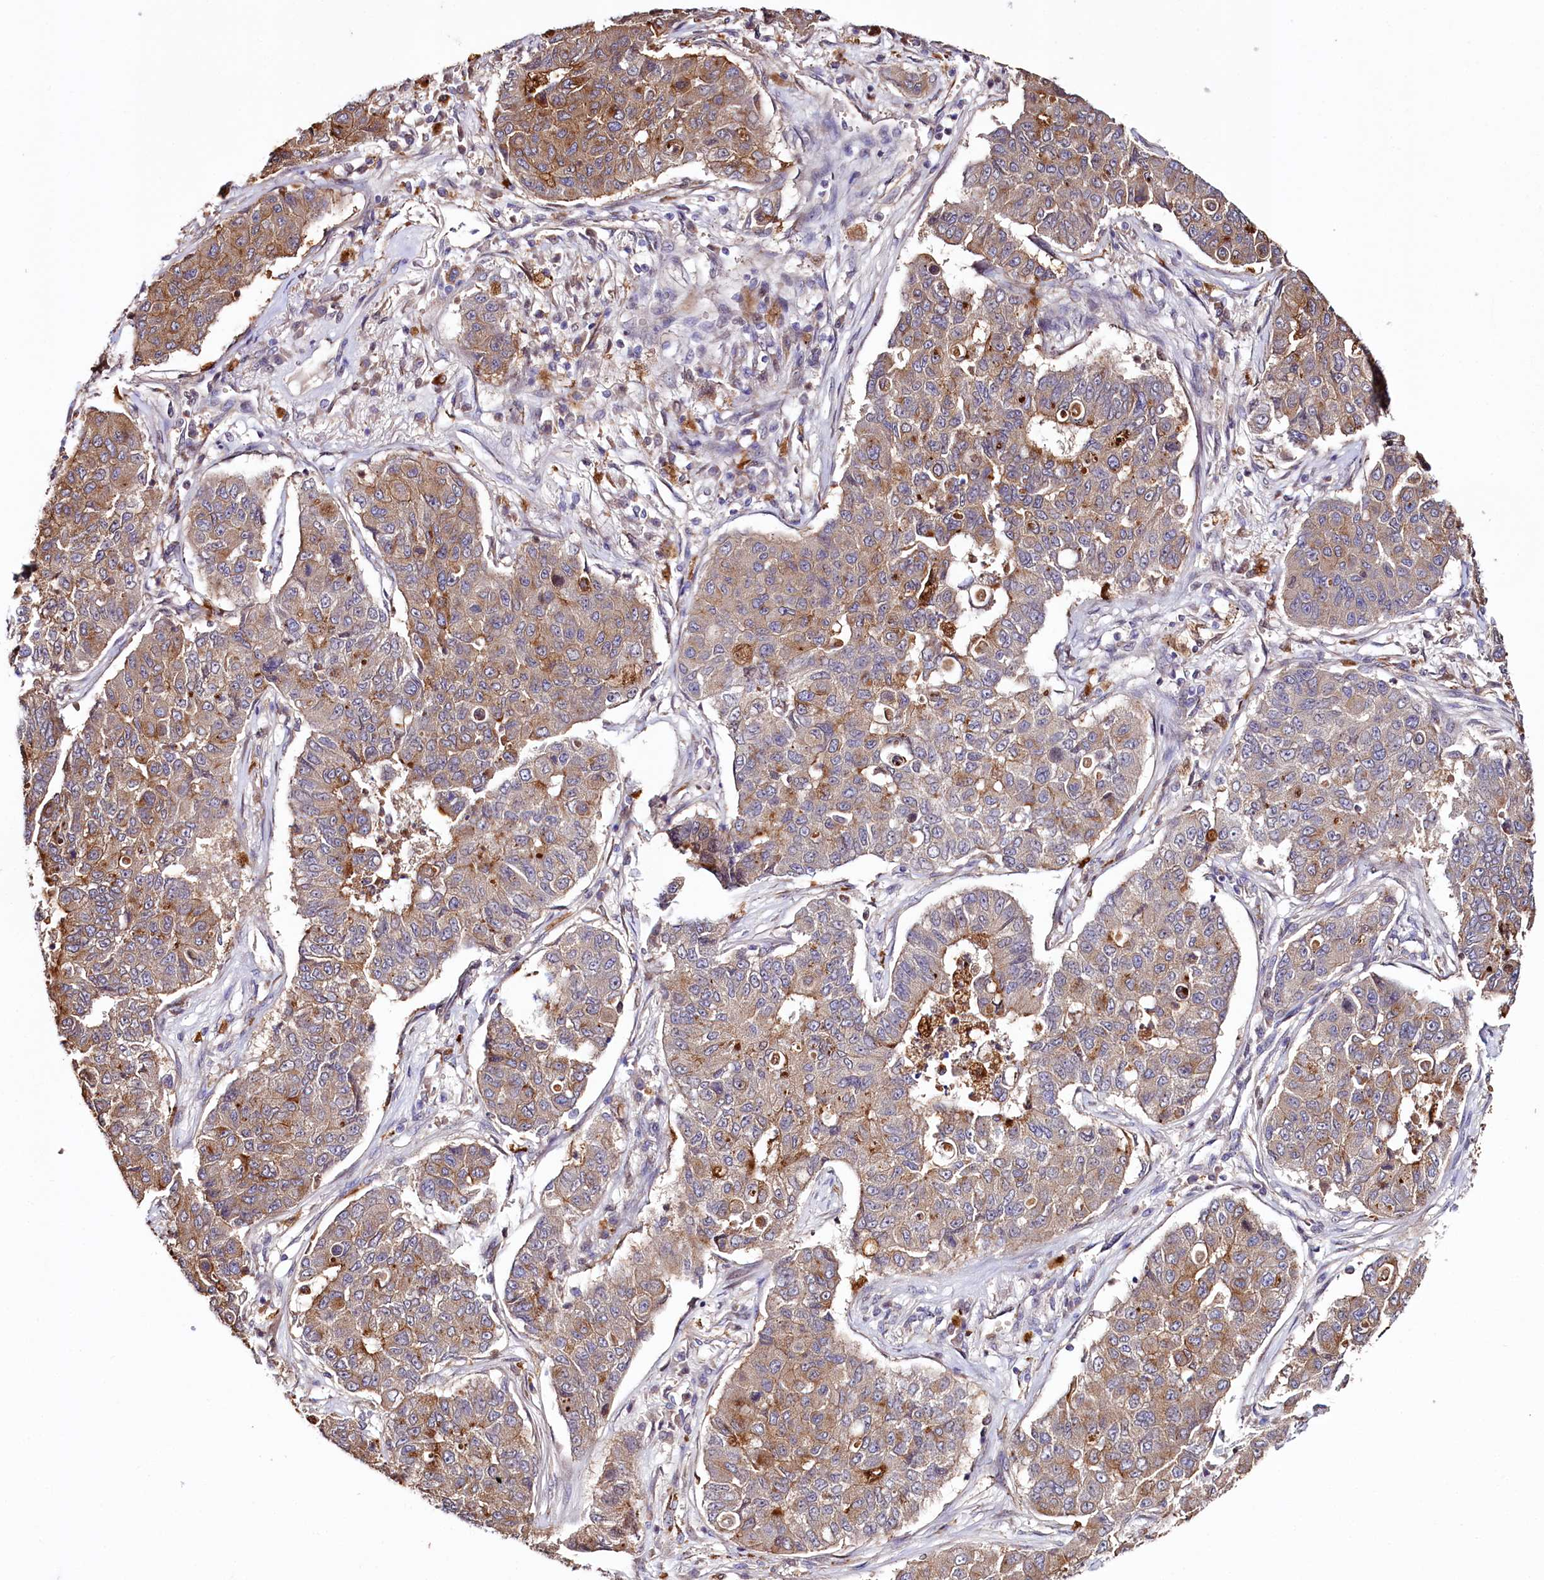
{"staining": {"intensity": "strong", "quantity": "<25%", "location": "cytoplasmic/membranous"}, "tissue": "lung cancer", "cell_type": "Tumor cells", "image_type": "cancer", "snomed": [{"axis": "morphology", "description": "Squamous cell carcinoma, NOS"}, {"axis": "topography", "description": "Lung"}], "caption": "Strong cytoplasmic/membranous positivity is seen in approximately <25% of tumor cells in lung cancer.", "gene": "TTC12", "patient": {"sex": "male", "age": 74}}